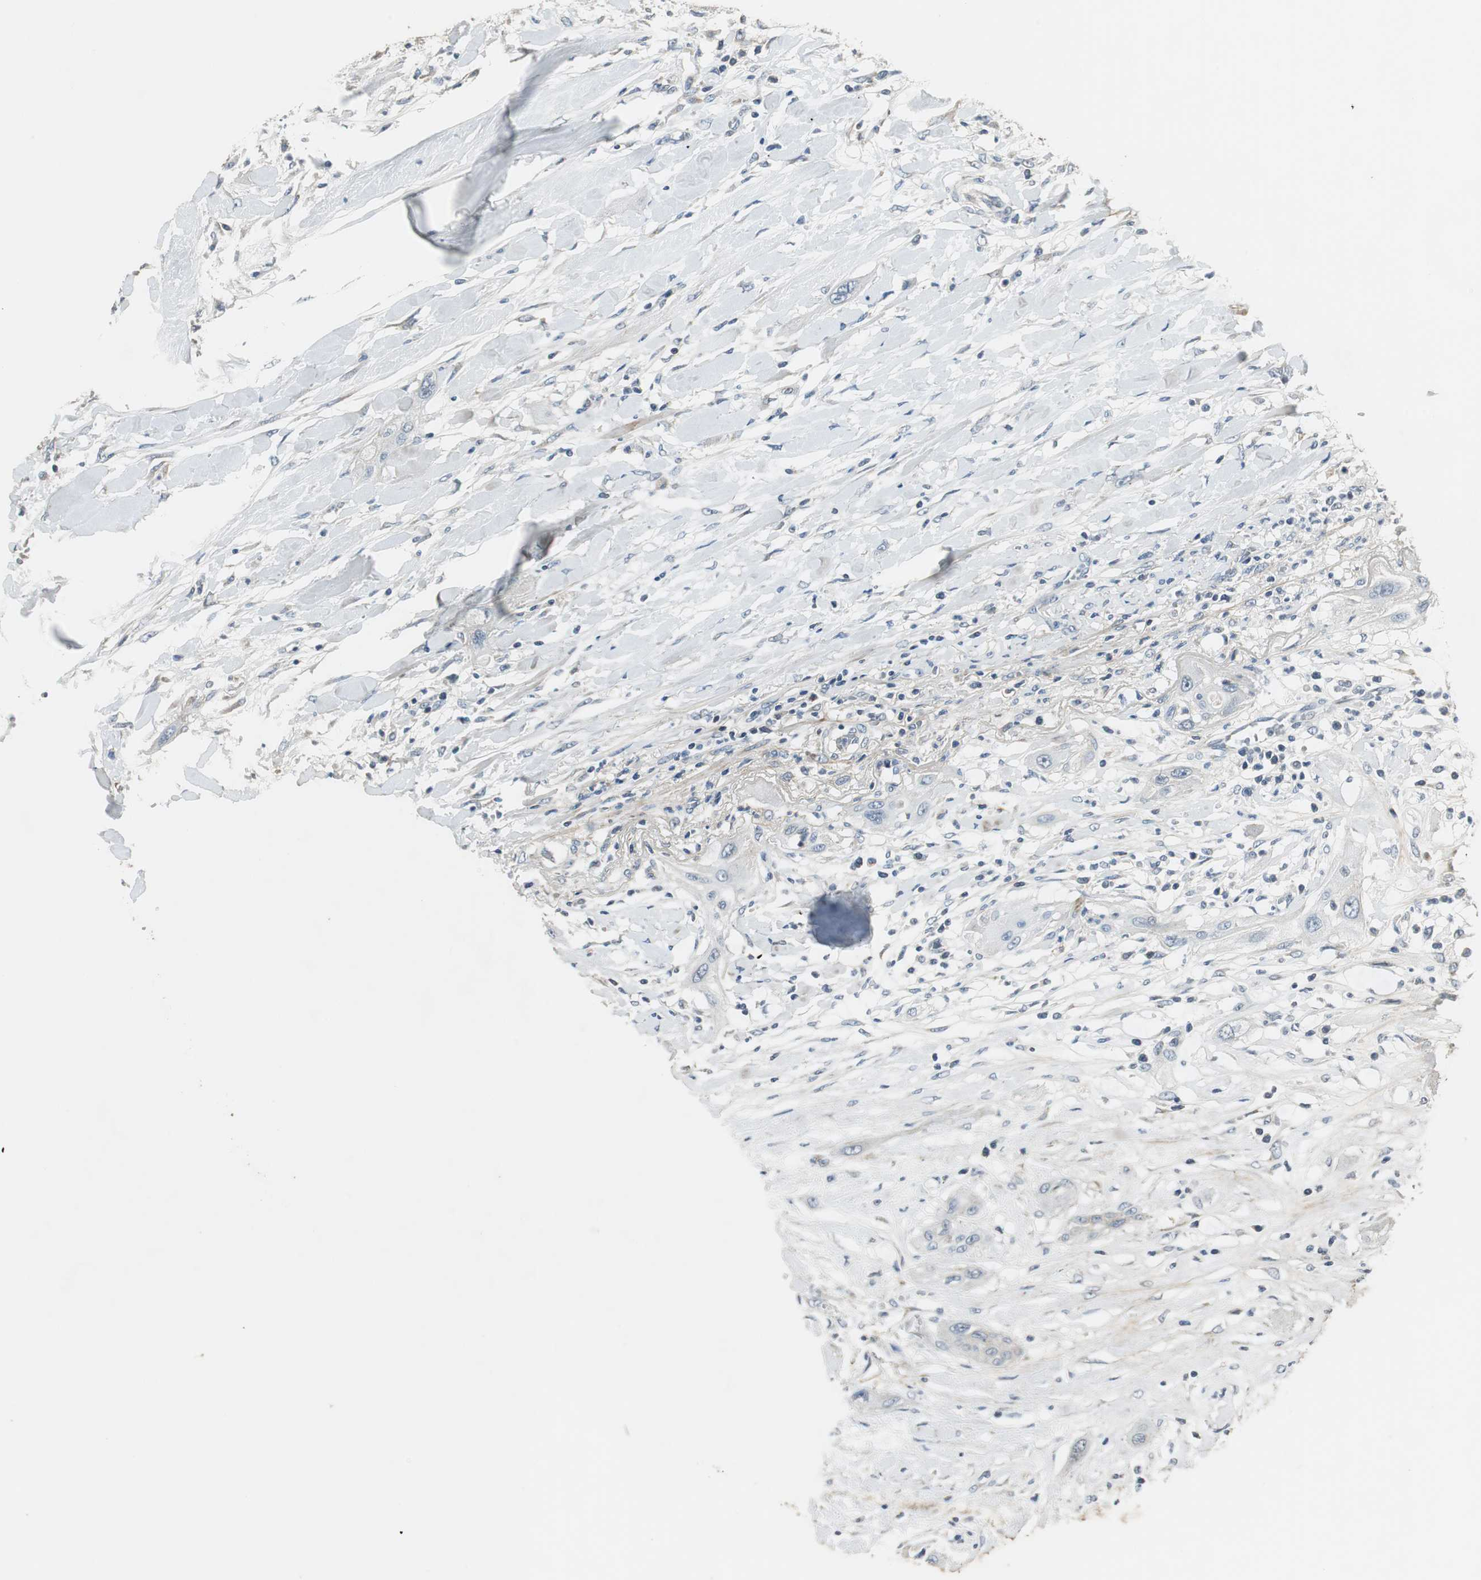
{"staining": {"intensity": "negative", "quantity": "none", "location": "none"}, "tissue": "lung cancer", "cell_type": "Tumor cells", "image_type": "cancer", "snomed": [{"axis": "morphology", "description": "Squamous cell carcinoma, NOS"}, {"axis": "topography", "description": "Lung"}], "caption": "Squamous cell carcinoma (lung) stained for a protein using immunohistochemistry (IHC) exhibits no positivity tumor cells.", "gene": "MSTO1", "patient": {"sex": "female", "age": 47}}